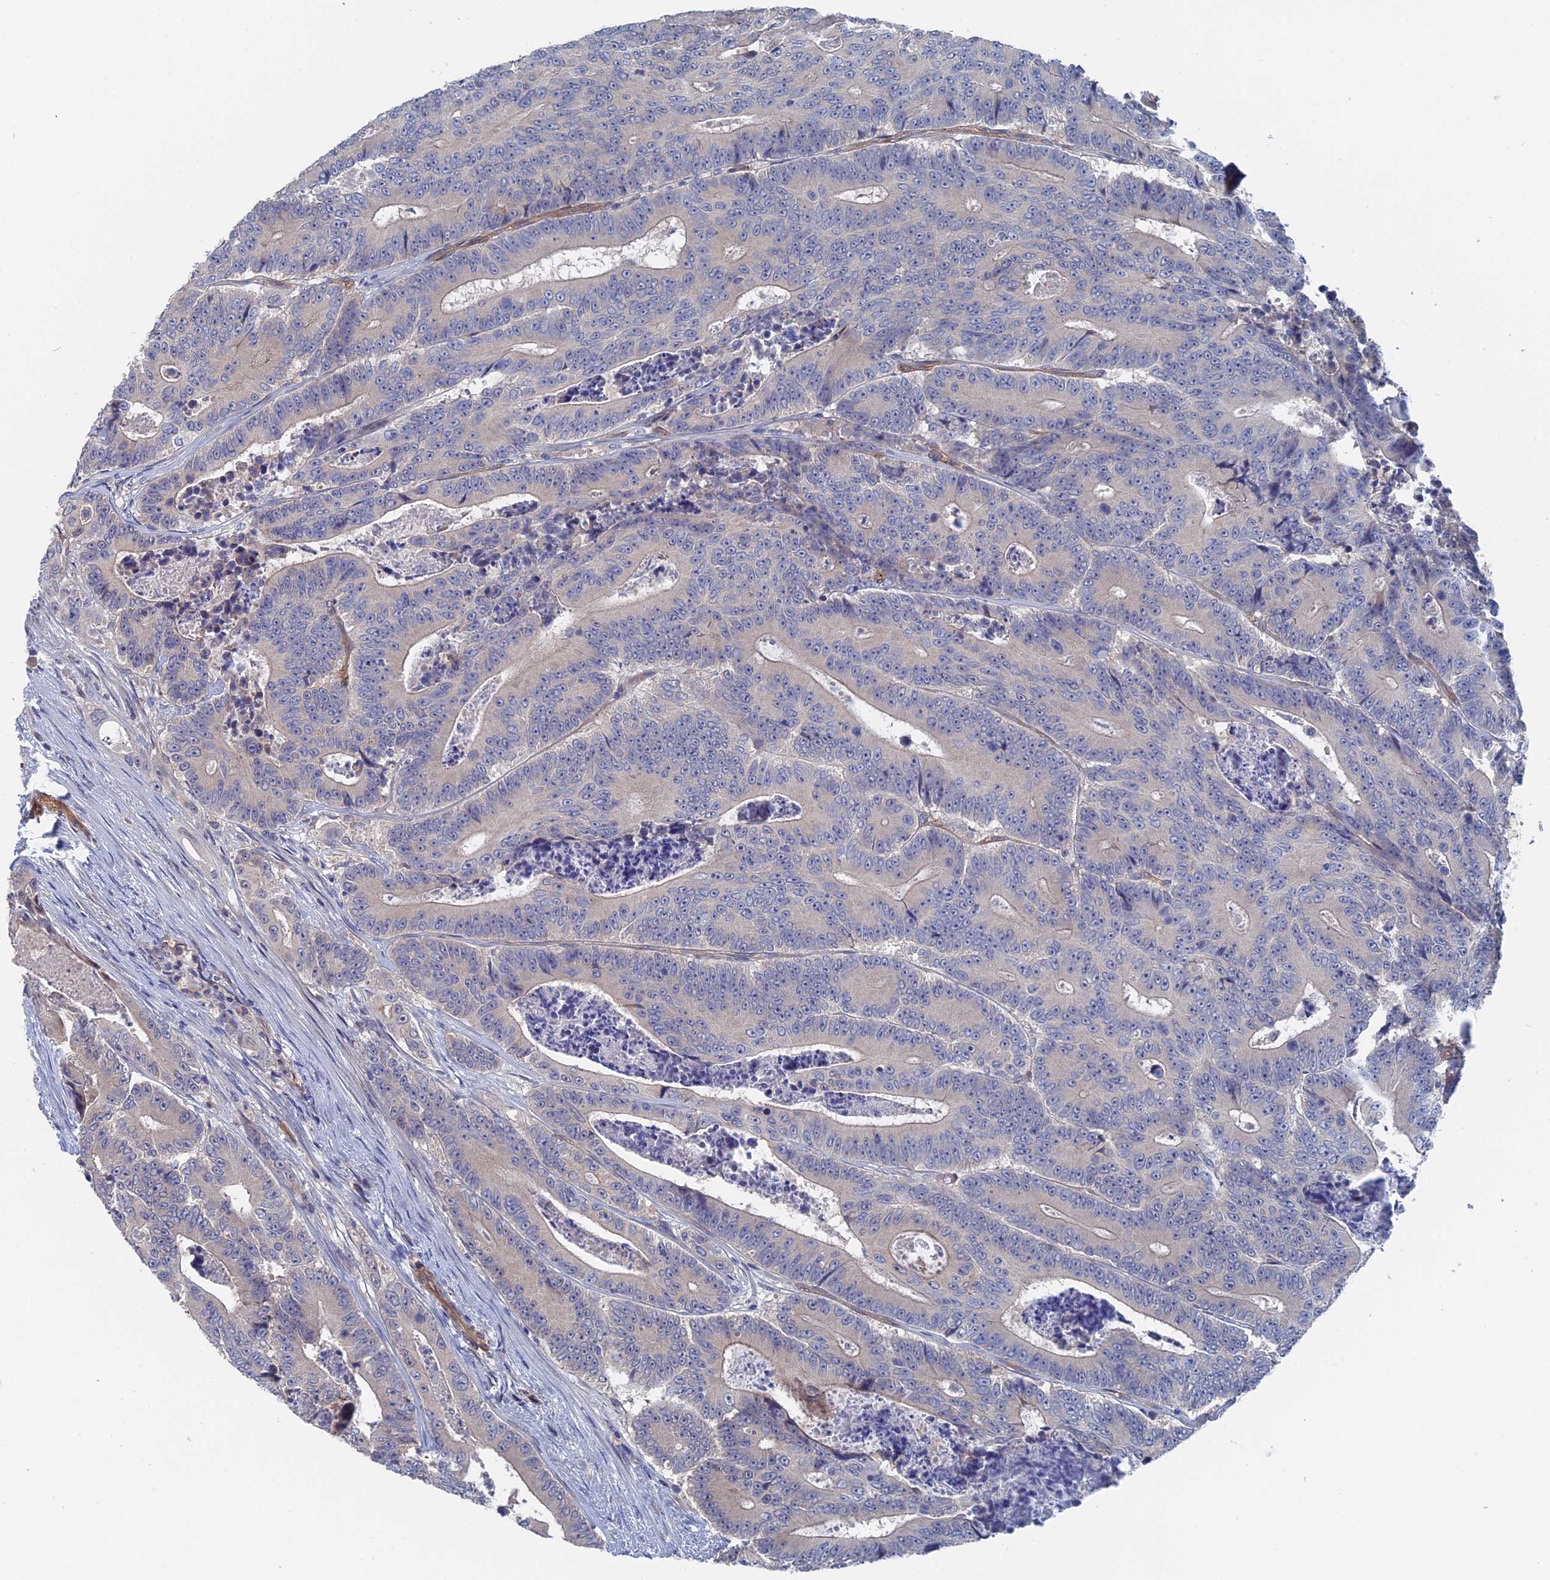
{"staining": {"intensity": "negative", "quantity": "none", "location": "none"}, "tissue": "colorectal cancer", "cell_type": "Tumor cells", "image_type": "cancer", "snomed": [{"axis": "morphology", "description": "Adenocarcinoma, NOS"}, {"axis": "topography", "description": "Colon"}], "caption": "An immunohistochemistry micrograph of colorectal cancer is shown. There is no staining in tumor cells of colorectal cancer.", "gene": "MTHFSD", "patient": {"sex": "male", "age": 83}}